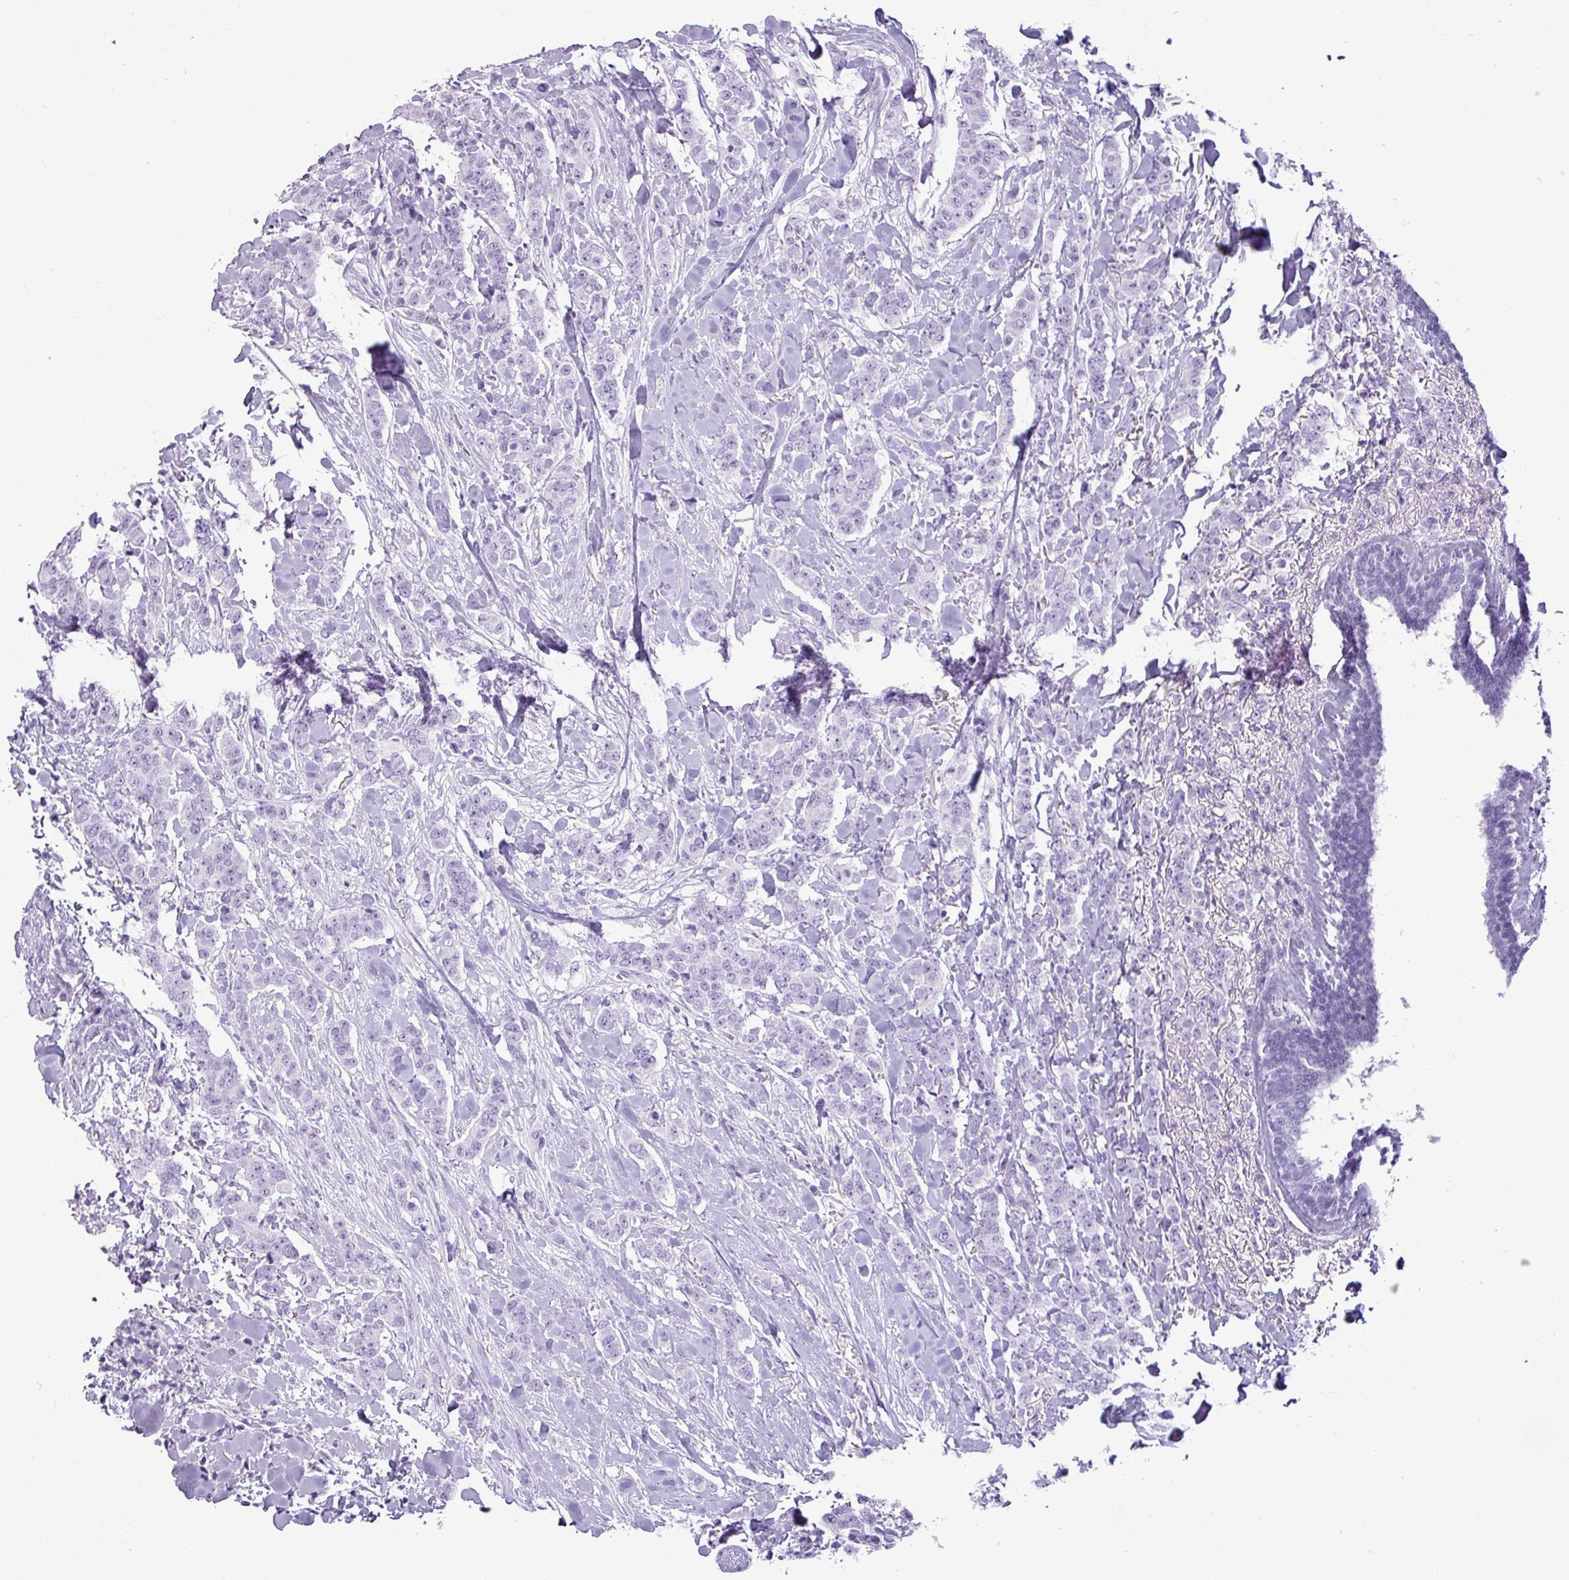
{"staining": {"intensity": "negative", "quantity": "none", "location": "none"}, "tissue": "breast cancer", "cell_type": "Tumor cells", "image_type": "cancer", "snomed": [{"axis": "morphology", "description": "Duct carcinoma"}, {"axis": "topography", "description": "Breast"}], "caption": "This is an immunohistochemistry image of human breast intraductal carcinoma. There is no positivity in tumor cells.", "gene": "AMY1B", "patient": {"sex": "female", "age": 40}}